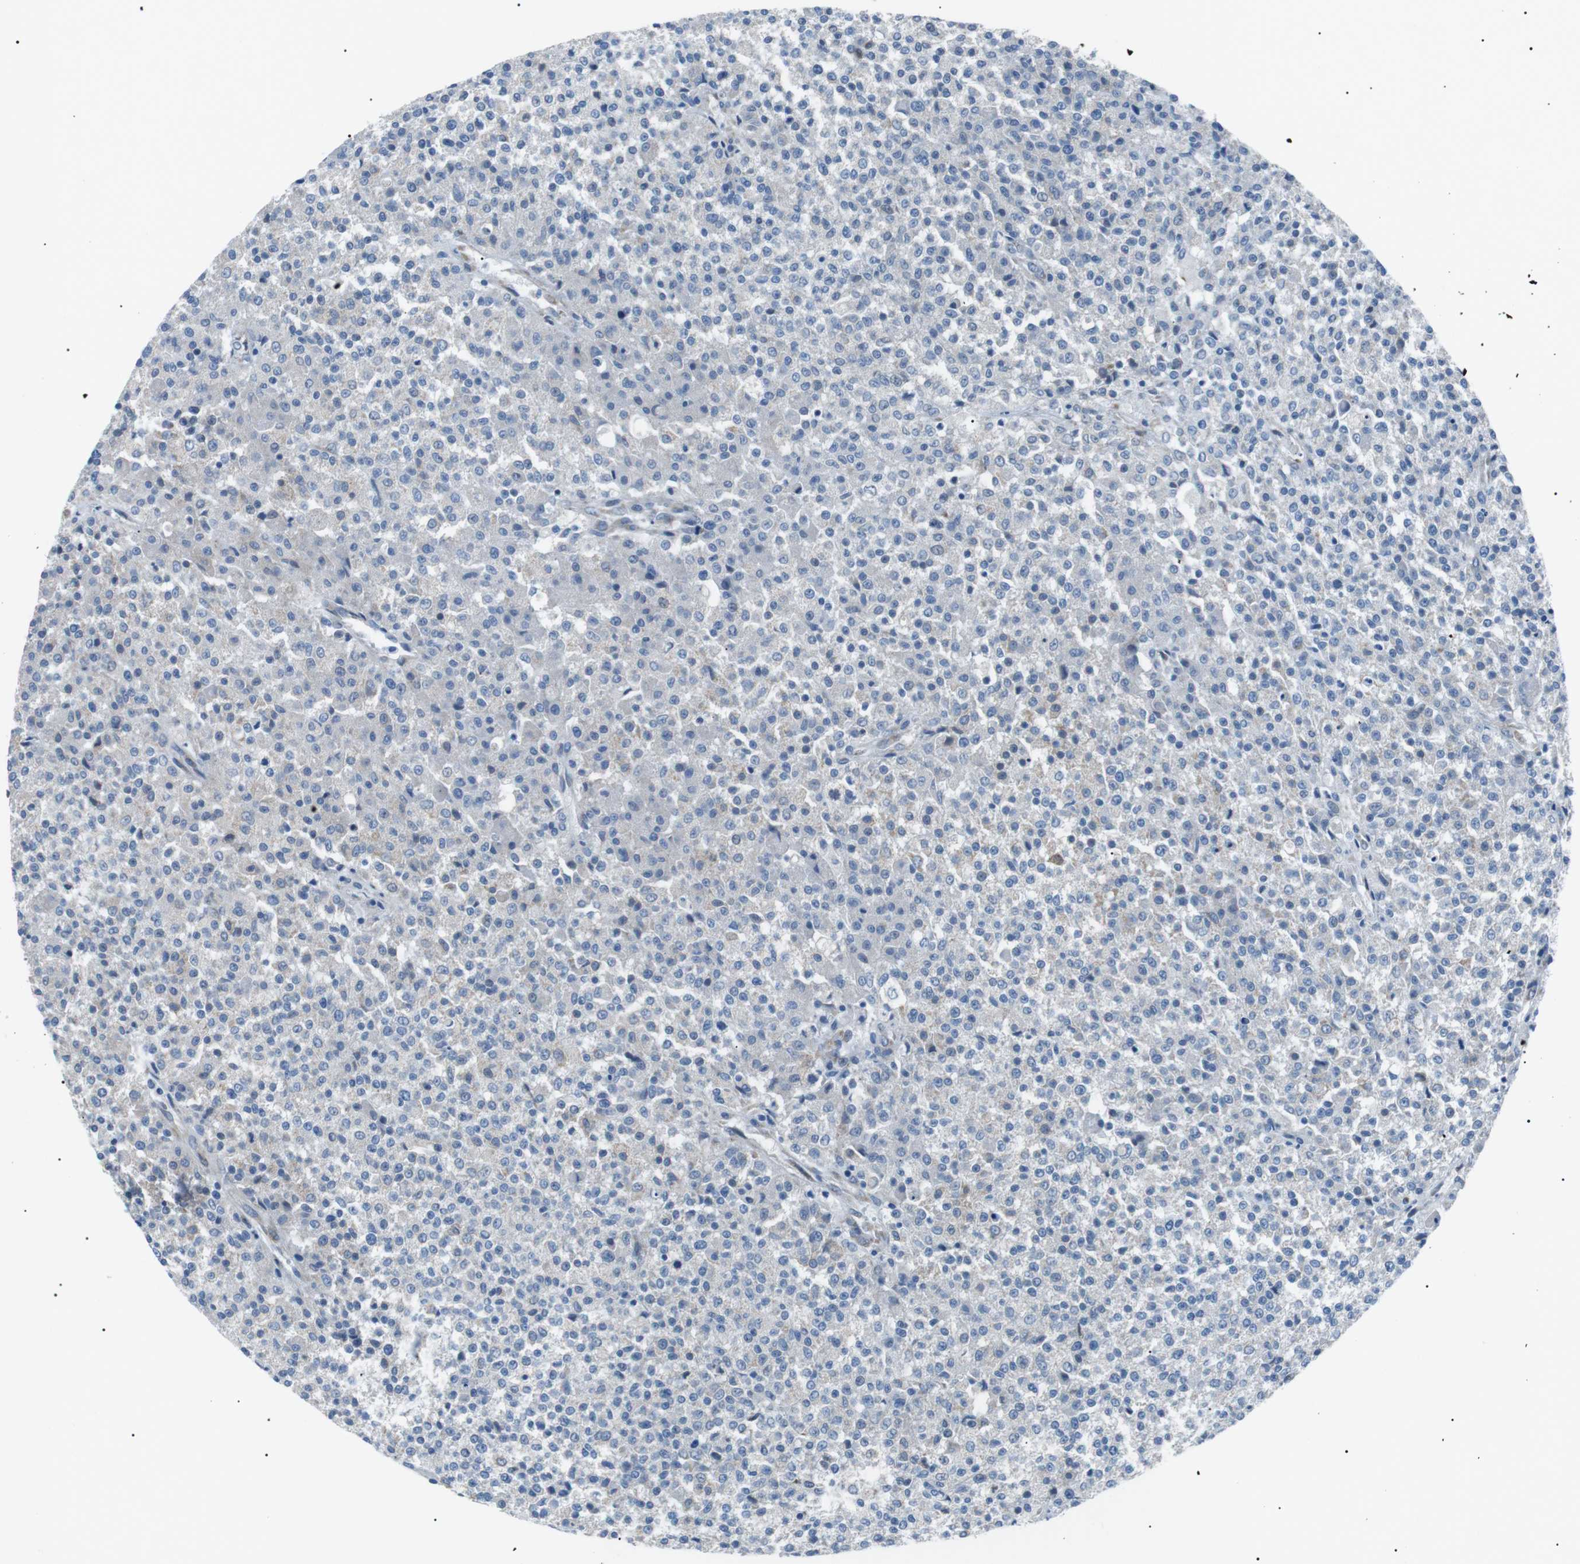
{"staining": {"intensity": "negative", "quantity": "none", "location": "none"}, "tissue": "testis cancer", "cell_type": "Tumor cells", "image_type": "cancer", "snomed": [{"axis": "morphology", "description": "Seminoma, NOS"}, {"axis": "topography", "description": "Testis"}], "caption": "DAB (3,3'-diaminobenzidine) immunohistochemical staining of seminoma (testis) reveals no significant staining in tumor cells.", "gene": "MTARC2", "patient": {"sex": "male", "age": 59}}